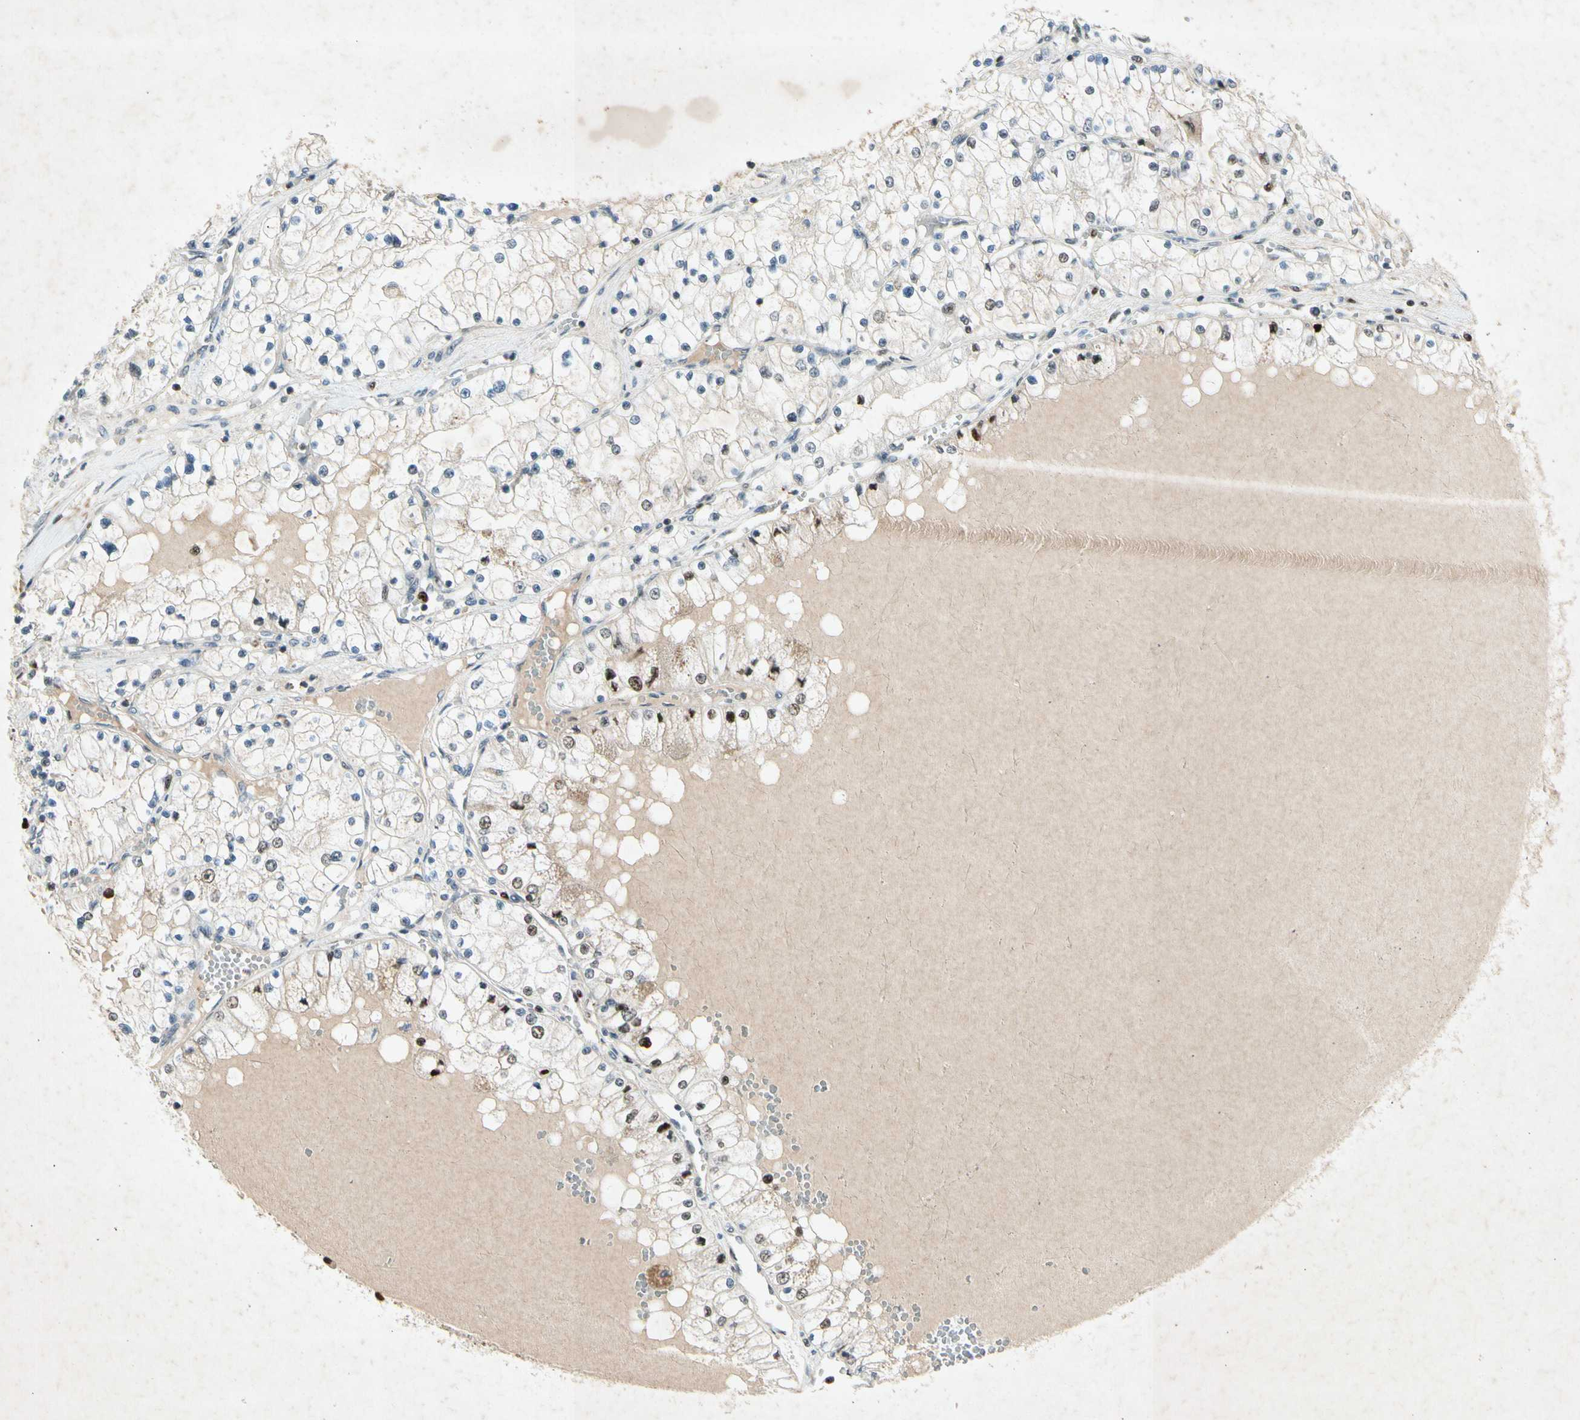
{"staining": {"intensity": "strong", "quantity": "<25%", "location": "nuclear"}, "tissue": "renal cancer", "cell_type": "Tumor cells", "image_type": "cancer", "snomed": [{"axis": "morphology", "description": "Adenocarcinoma, NOS"}, {"axis": "topography", "description": "Kidney"}], "caption": "An image of renal cancer (adenocarcinoma) stained for a protein demonstrates strong nuclear brown staining in tumor cells.", "gene": "RNF43", "patient": {"sex": "male", "age": 68}}